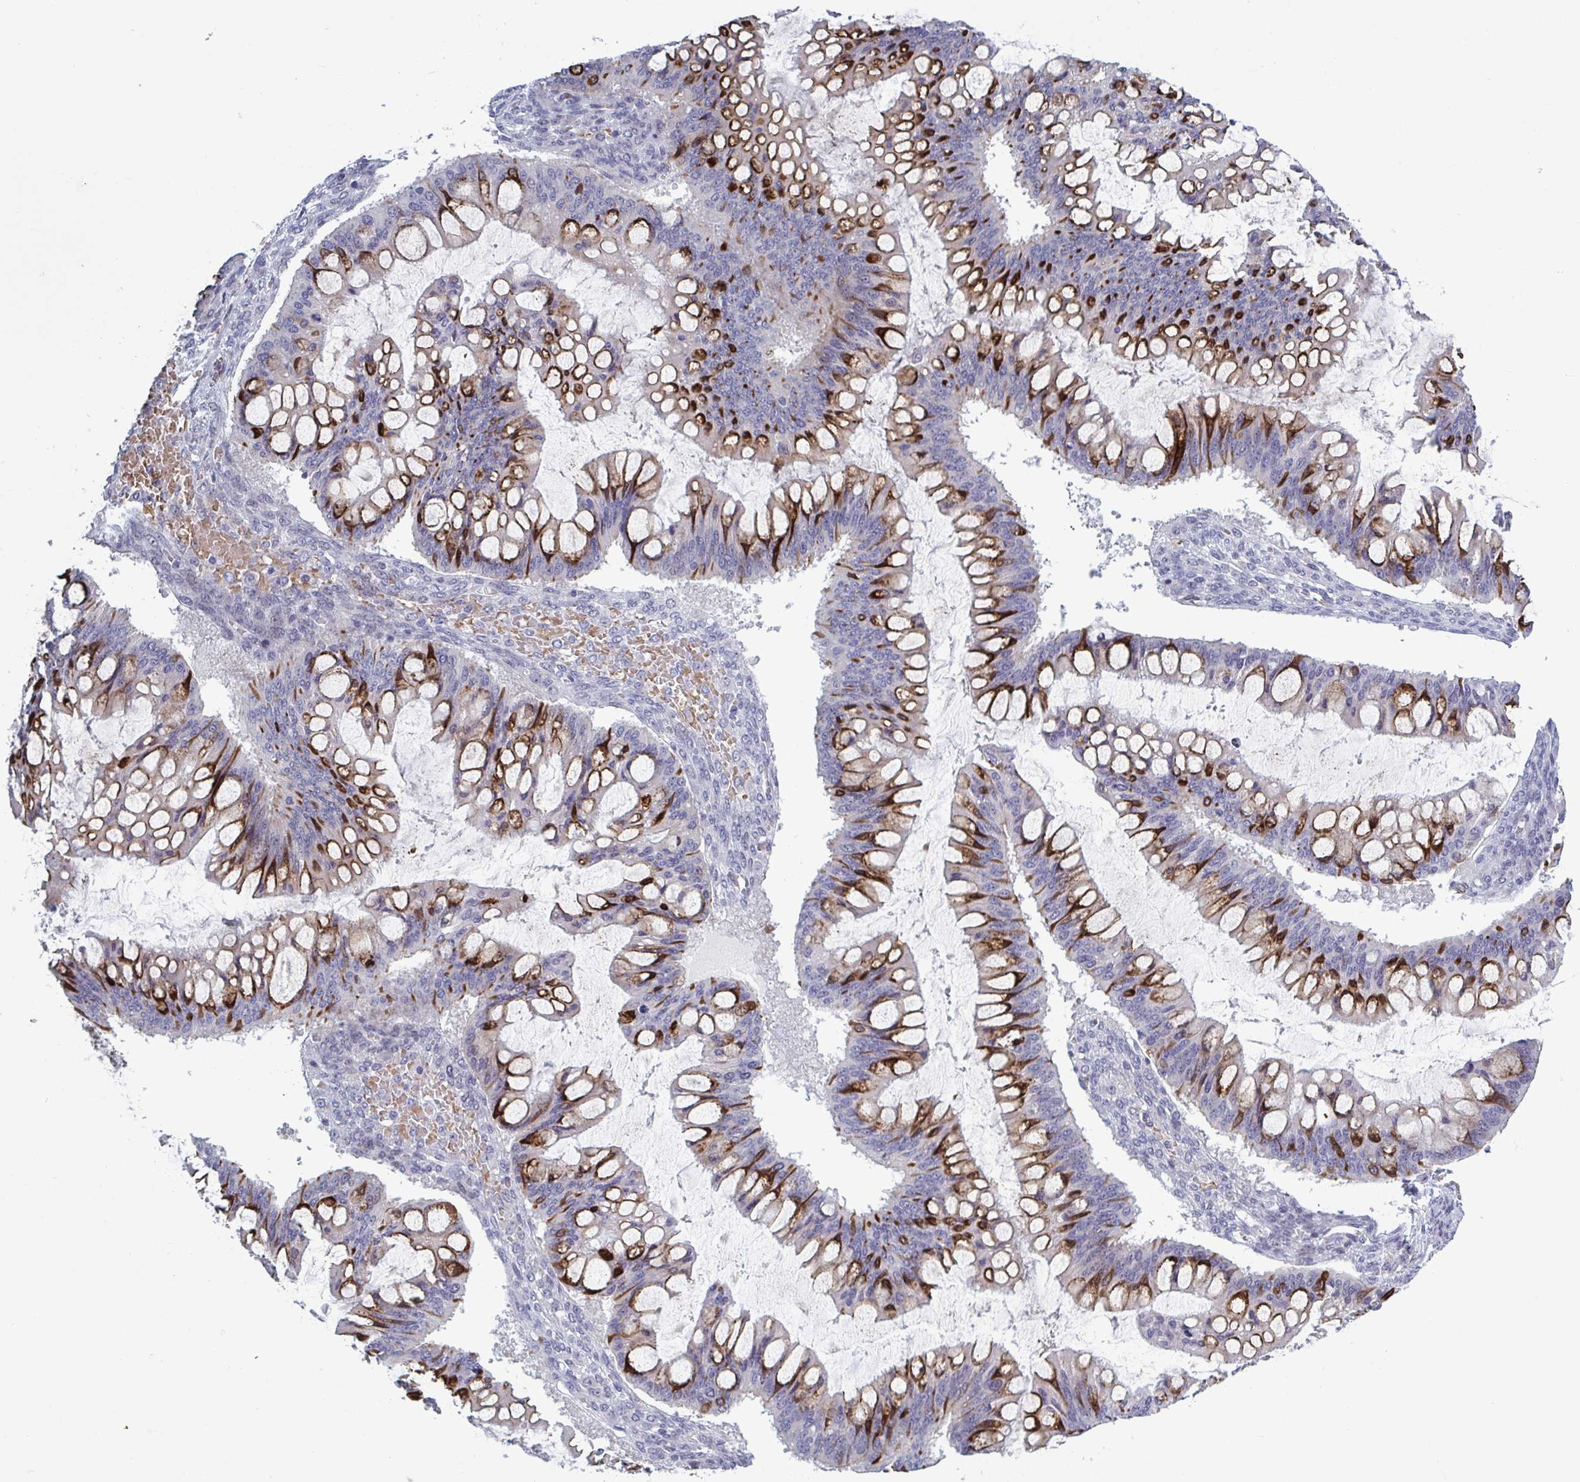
{"staining": {"intensity": "strong", "quantity": "25%-75%", "location": "cytoplasmic/membranous"}, "tissue": "ovarian cancer", "cell_type": "Tumor cells", "image_type": "cancer", "snomed": [{"axis": "morphology", "description": "Cystadenocarcinoma, mucinous, NOS"}, {"axis": "topography", "description": "Ovary"}], "caption": "The photomicrograph shows a brown stain indicating the presence of a protein in the cytoplasmic/membranous of tumor cells in ovarian cancer (mucinous cystadenocarcinoma).", "gene": "HSD11B2", "patient": {"sex": "female", "age": 73}}